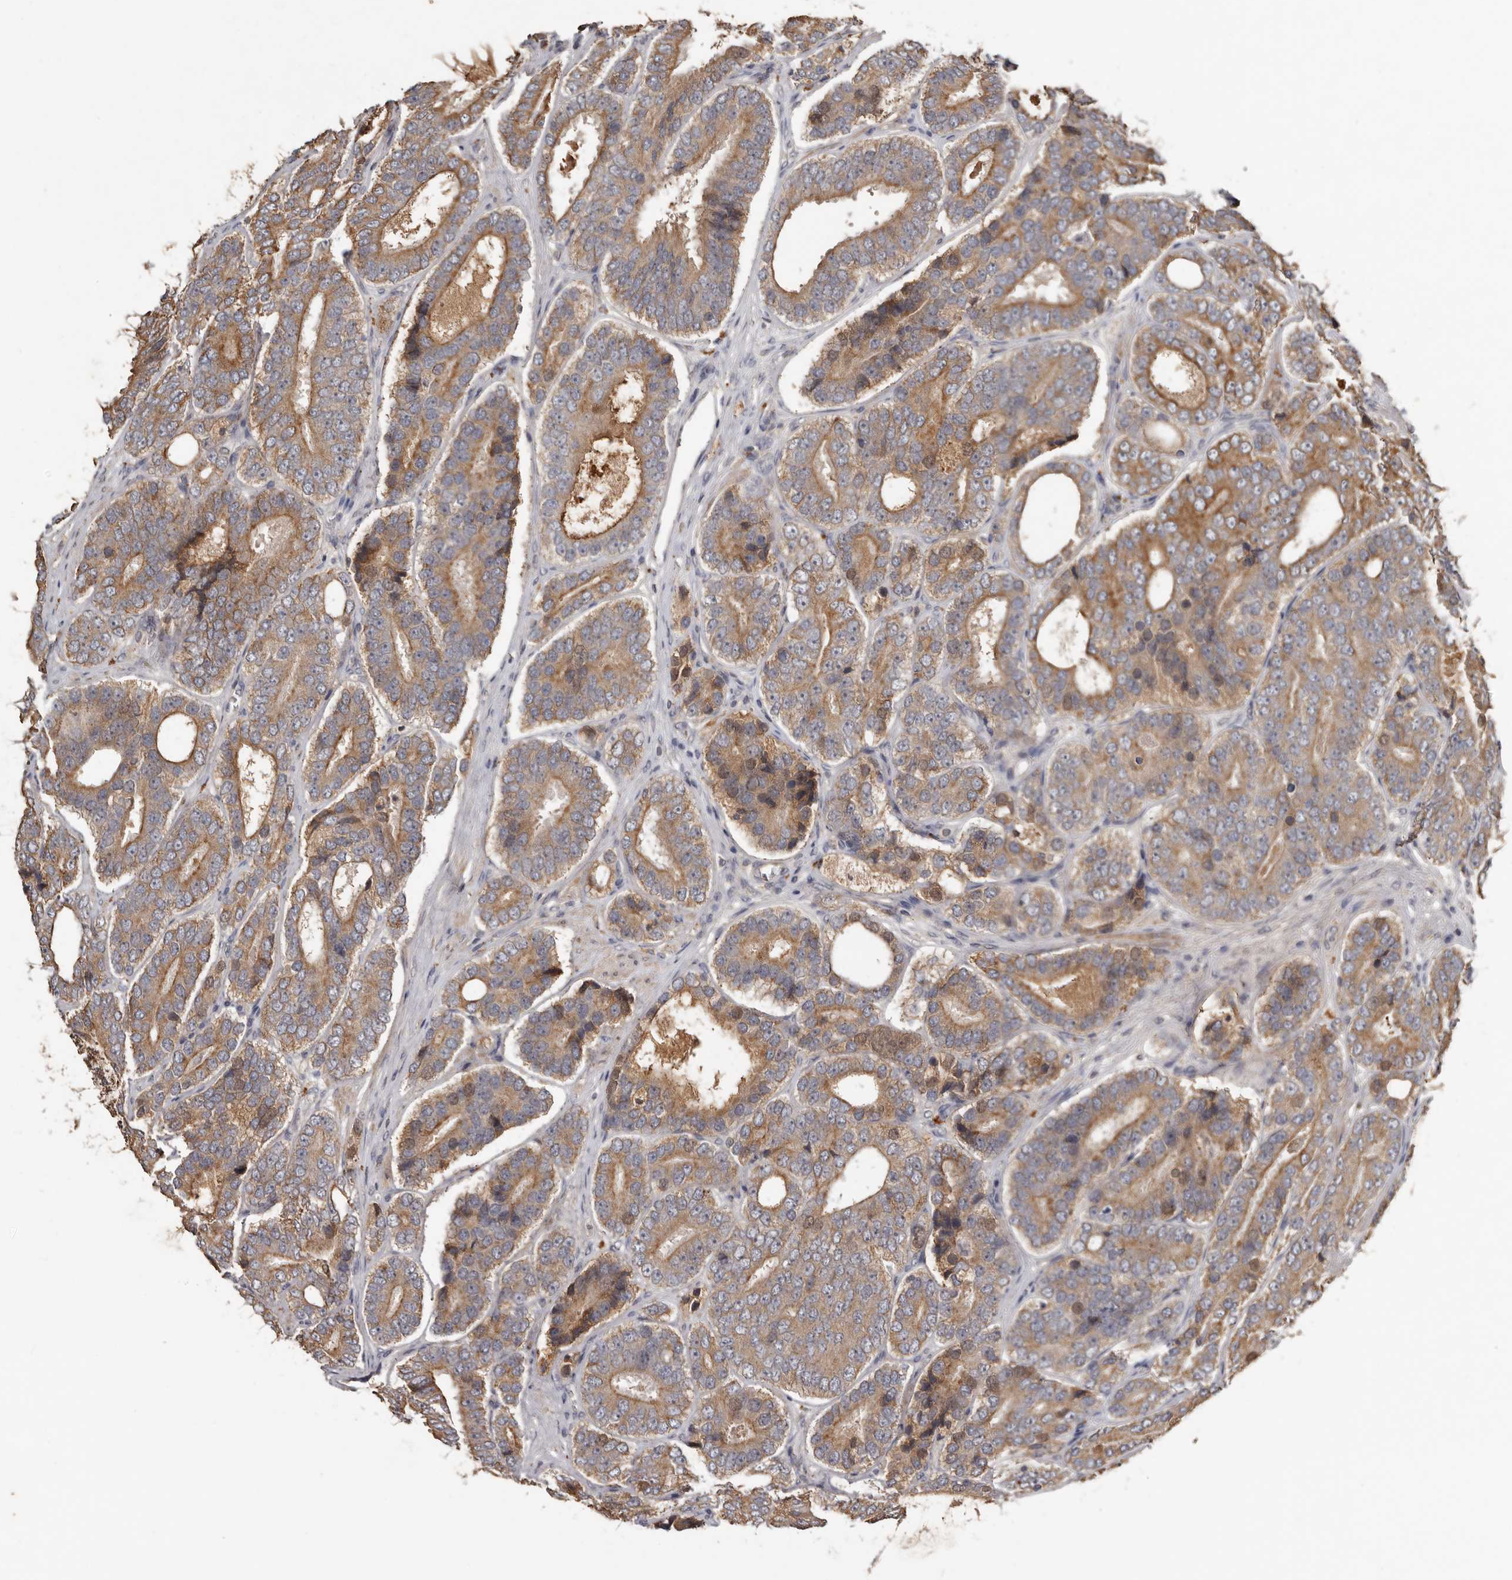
{"staining": {"intensity": "moderate", "quantity": ">75%", "location": "cytoplasmic/membranous"}, "tissue": "prostate cancer", "cell_type": "Tumor cells", "image_type": "cancer", "snomed": [{"axis": "morphology", "description": "Adenocarcinoma, High grade"}, {"axis": "topography", "description": "Prostate"}], "caption": "Prostate cancer (high-grade adenocarcinoma) stained with a brown dye demonstrates moderate cytoplasmic/membranous positive expression in approximately >75% of tumor cells.", "gene": "NMUR1", "patient": {"sex": "male", "age": 56}}